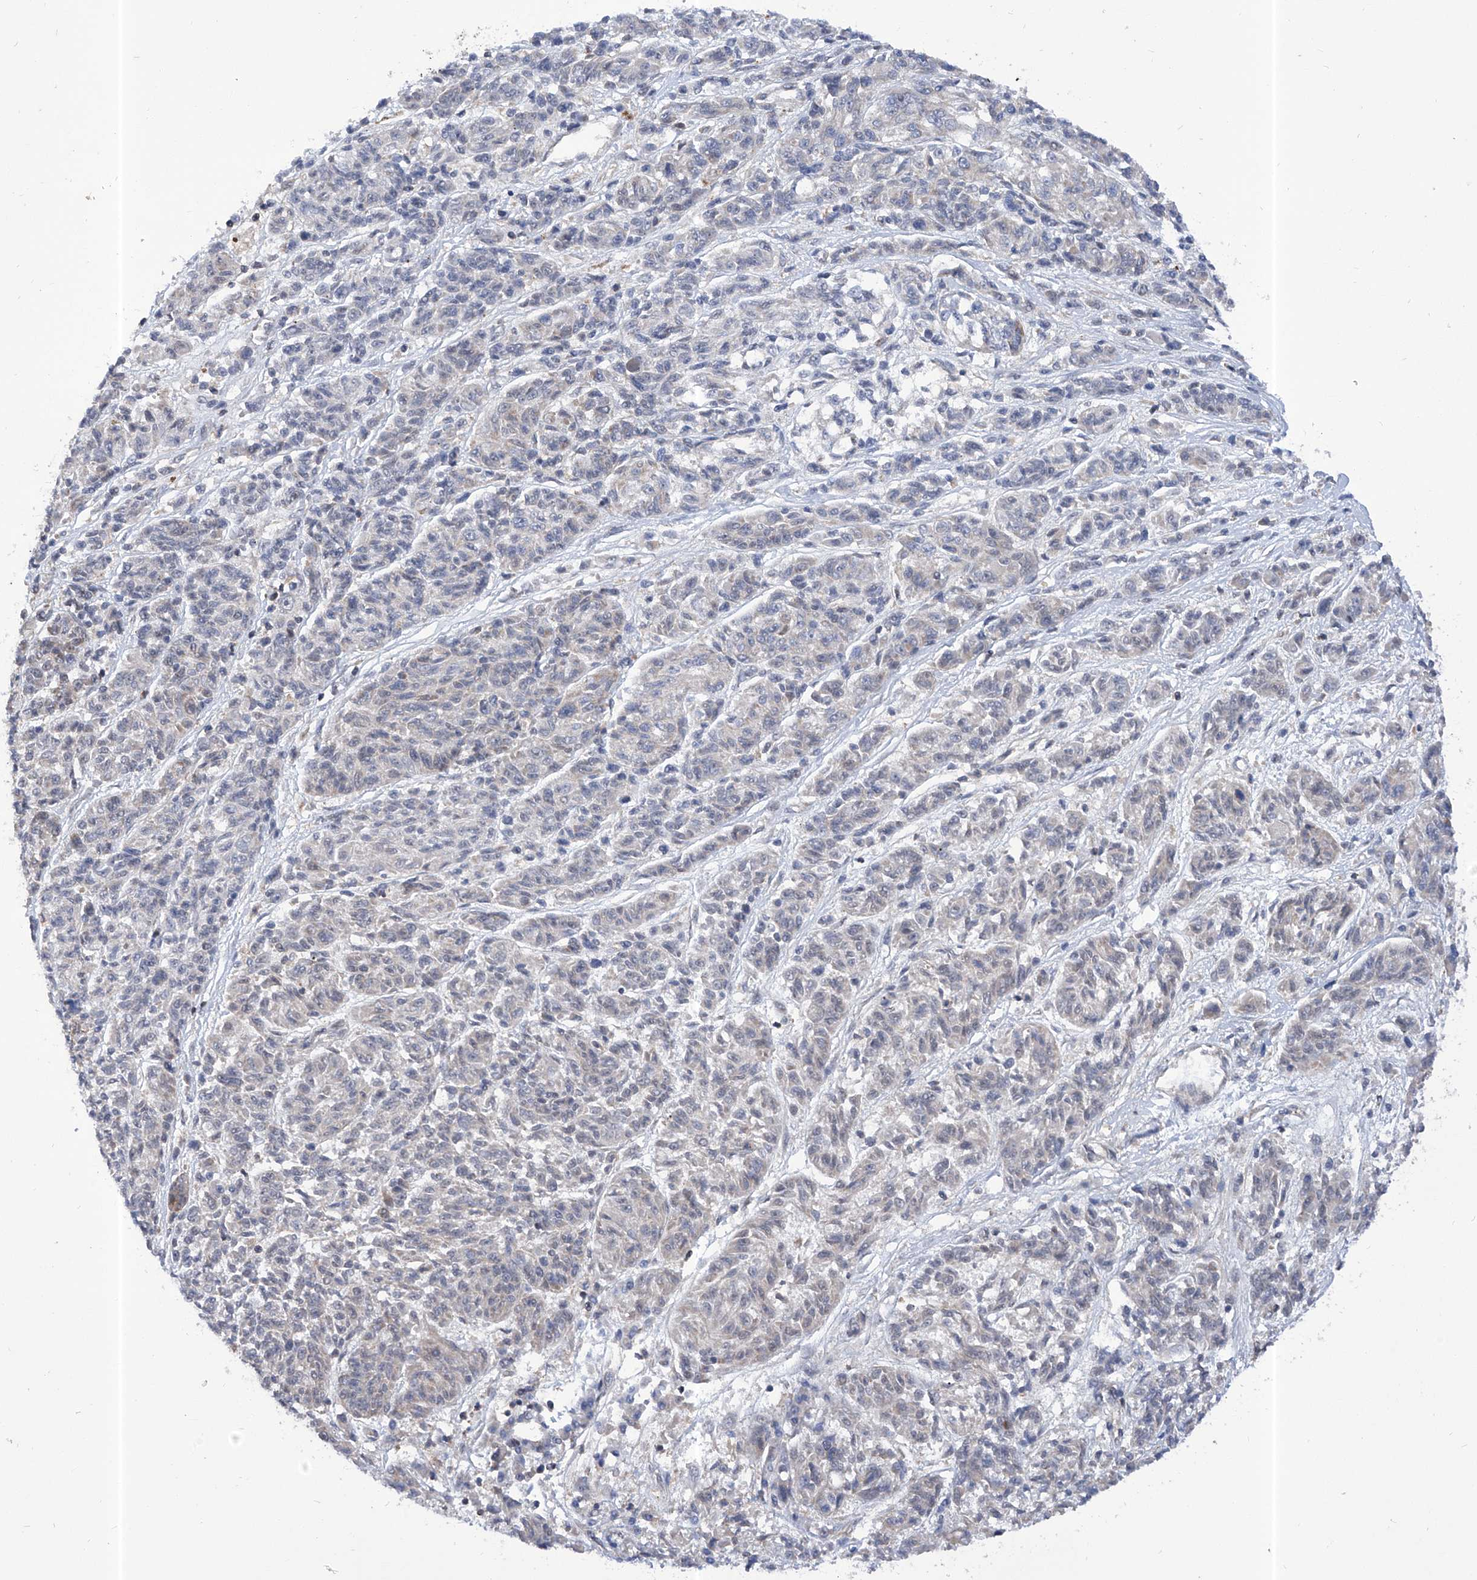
{"staining": {"intensity": "negative", "quantity": "none", "location": "none"}, "tissue": "melanoma", "cell_type": "Tumor cells", "image_type": "cancer", "snomed": [{"axis": "morphology", "description": "Malignant melanoma, NOS"}, {"axis": "topography", "description": "Skin"}], "caption": "This is an IHC image of human malignant melanoma. There is no positivity in tumor cells.", "gene": "KIFC2", "patient": {"sex": "male", "age": 53}}